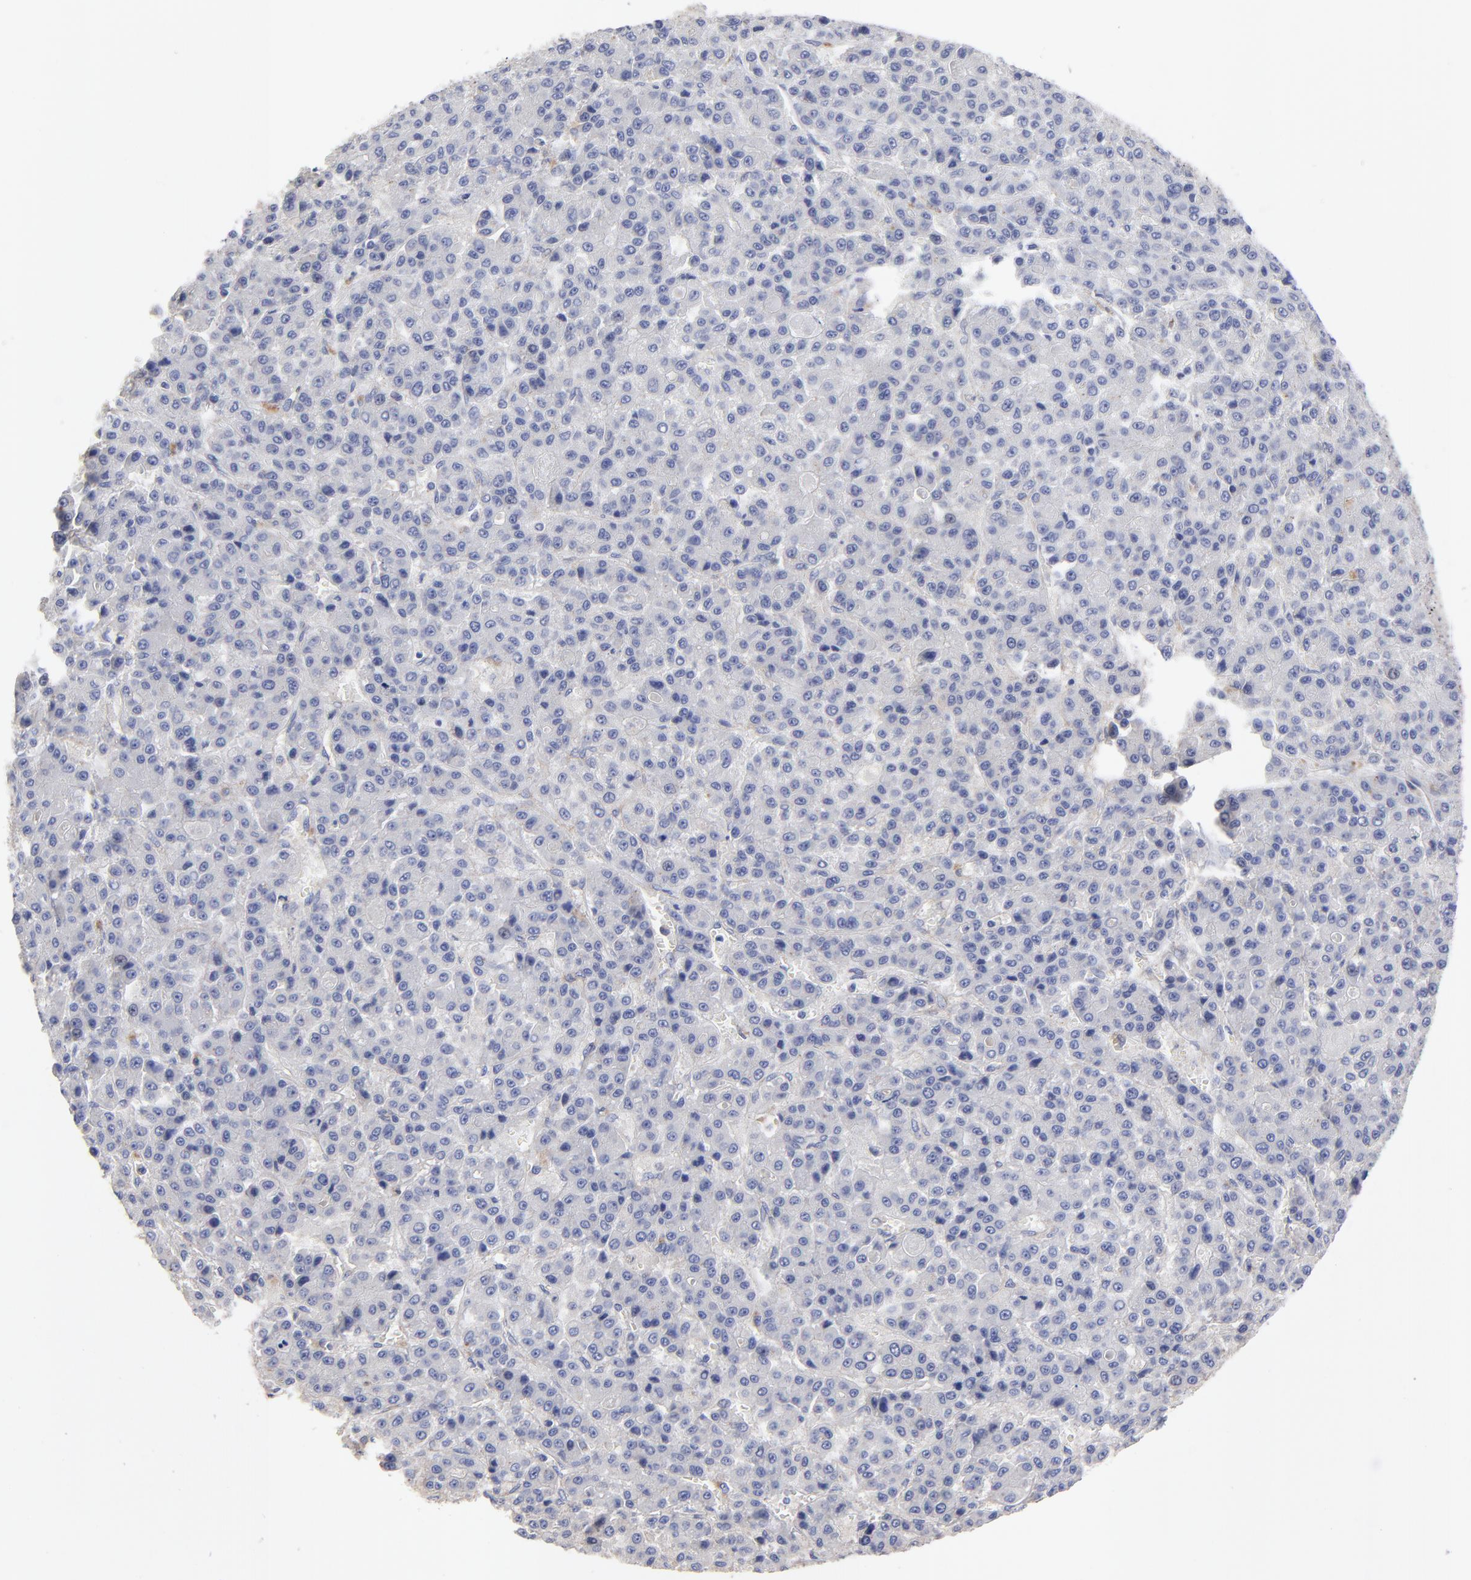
{"staining": {"intensity": "negative", "quantity": "none", "location": "none"}, "tissue": "liver cancer", "cell_type": "Tumor cells", "image_type": "cancer", "snomed": [{"axis": "morphology", "description": "Carcinoma, Hepatocellular, NOS"}, {"axis": "topography", "description": "Liver"}], "caption": "Tumor cells show no significant protein staining in liver hepatocellular carcinoma.", "gene": "SULF2", "patient": {"sex": "male", "age": 70}}